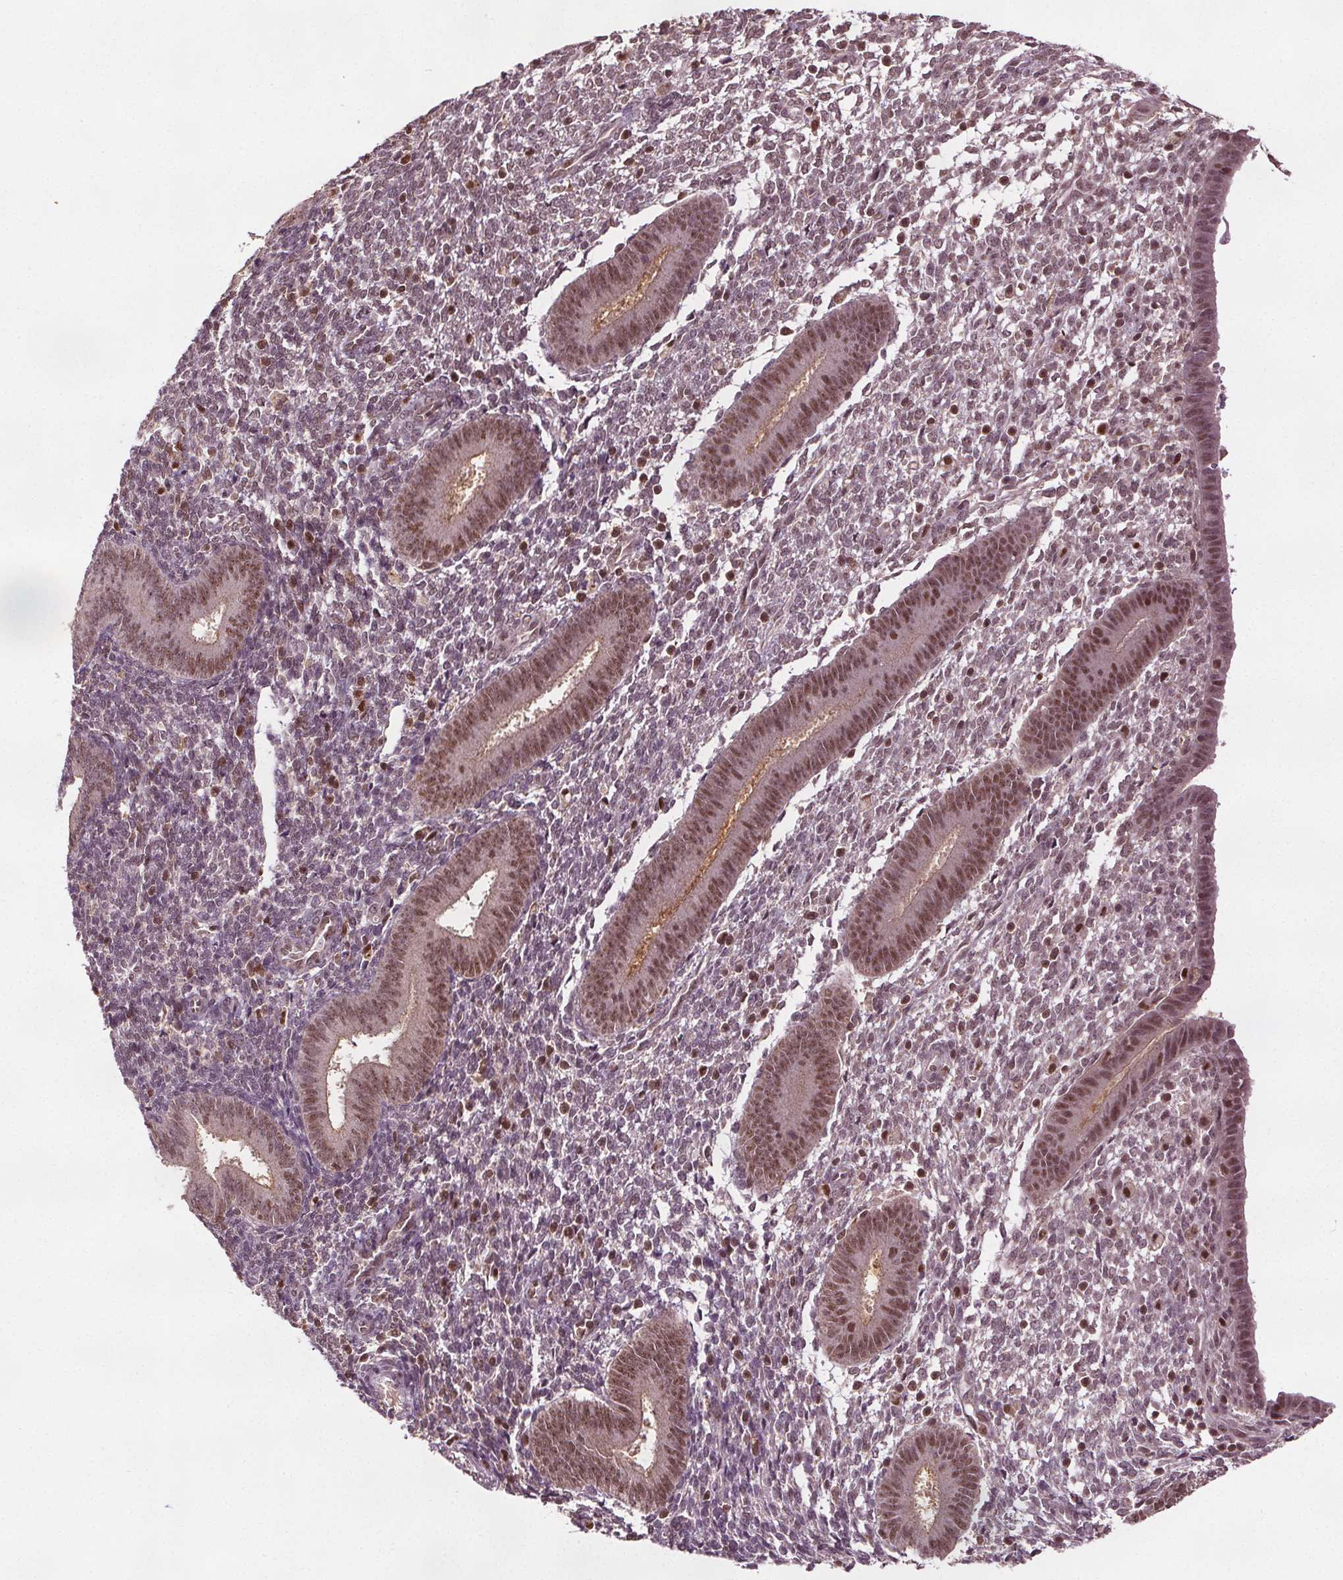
{"staining": {"intensity": "moderate", "quantity": "<25%", "location": "nuclear"}, "tissue": "endometrium", "cell_type": "Cells in endometrial stroma", "image_type": "normal", "snomed": [{"axis": "morphology", "description": "Normal tissue, NOS"}, {"axis": "topography", "description": "Endometrium"}], "caption": "DAB (3,3'-diaminobenzidine) immunohistochemical staining of benign endometrium demonstrates moderate nuclear protein expression in approximately <25% of cells in endometrial stroma. Nuclei are stained in blue.", "gene": "DDX11", "patient": {"sex": "female", "age": 25}}